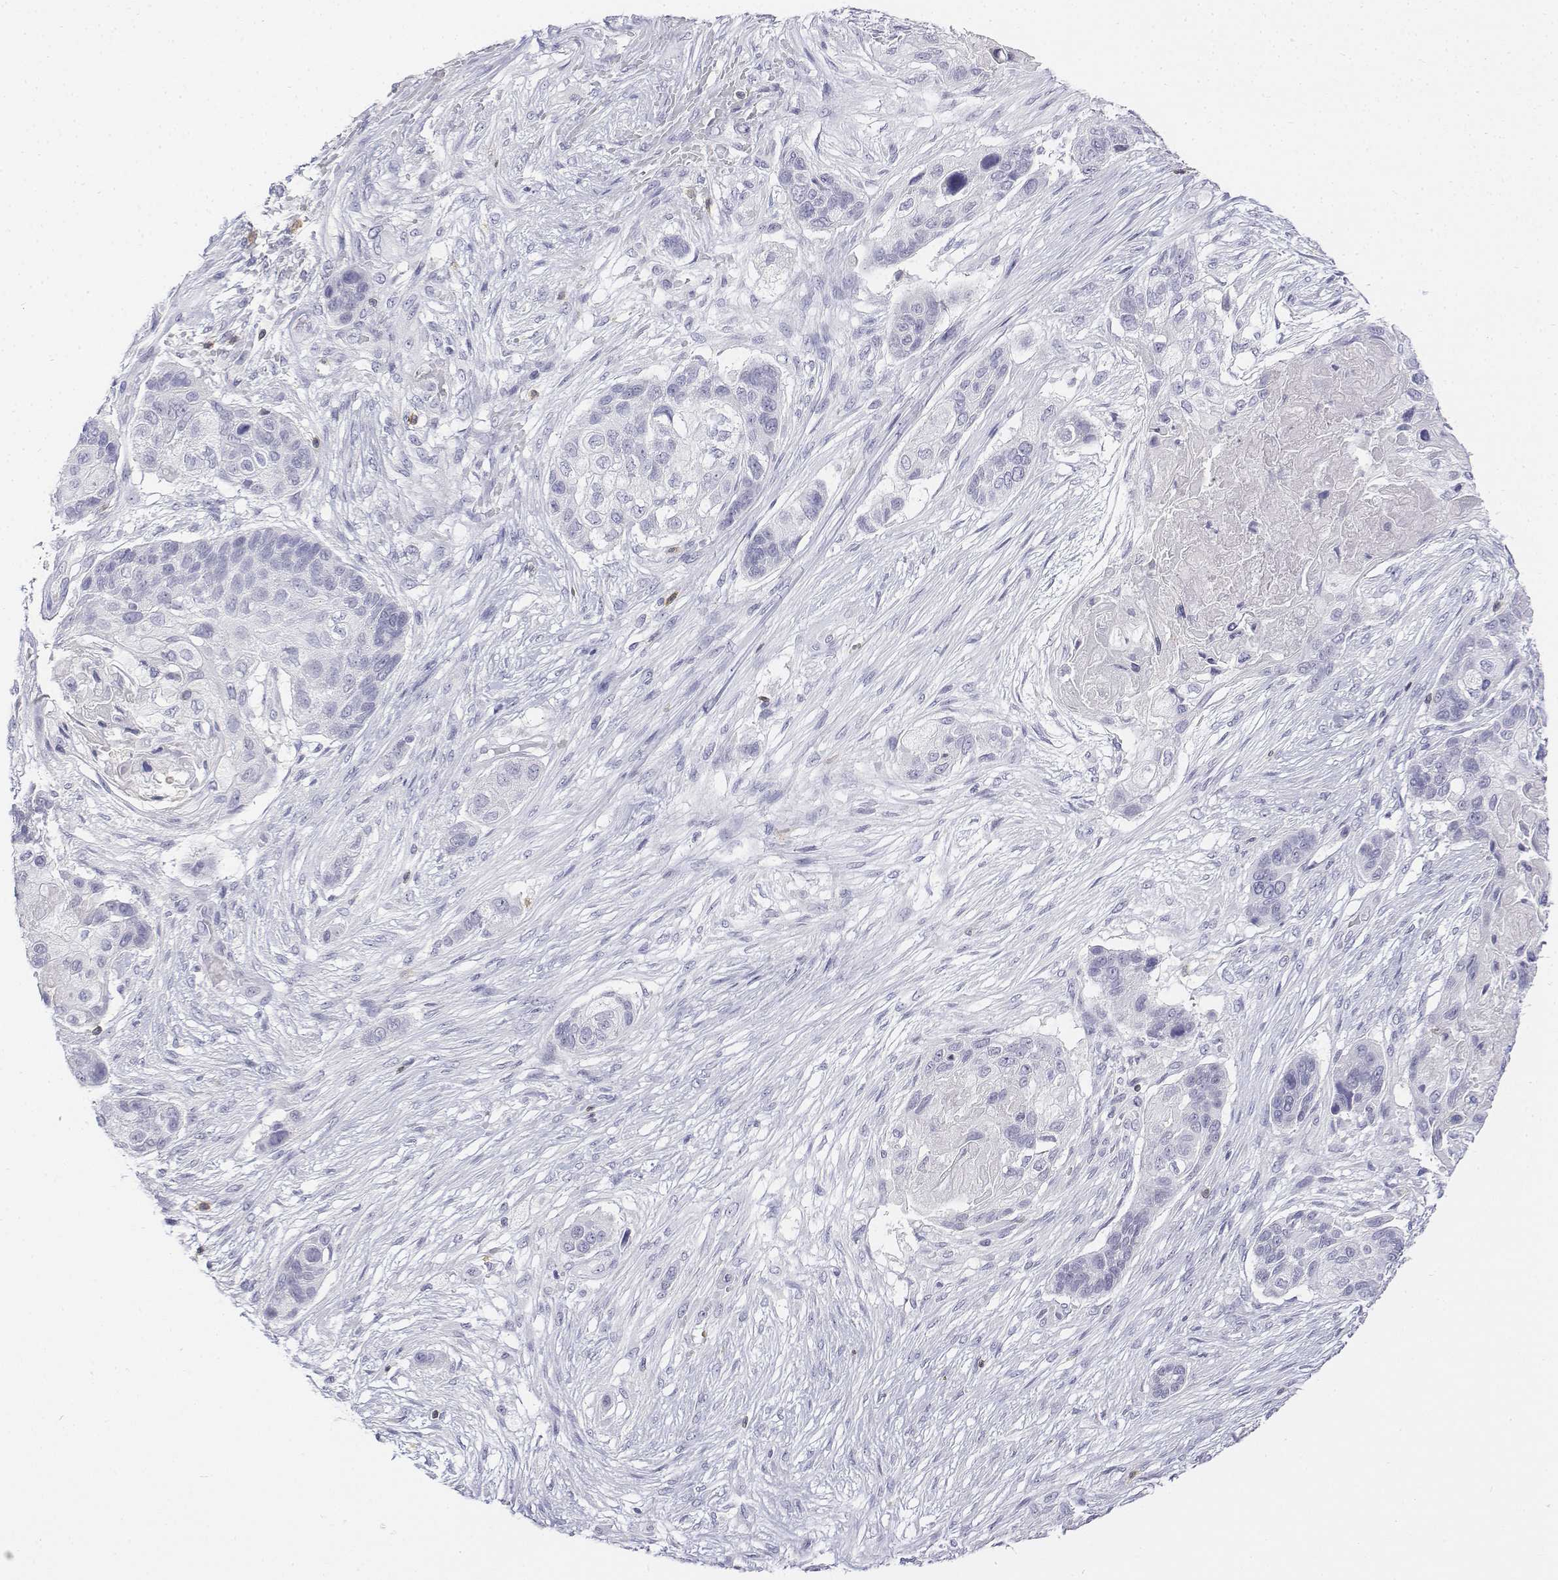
{"staining": {"intensity": "negative", "quantity": "none", "location": "none"}, "tissue": "lung cancer", "cell_type": "Tumor cells", "image_type": "cancer", "snomed": [{"axis": "morphology", "description": "Squamous cell carcinoma, NOS"}, {"axis": "topography", "description": "Lung"}], "caption": "IHC histopathology image of human lung cancer (squamous cell carcinoma) stained for a protein (brown), which demonstrates no expression in tumor cells.", "gene": "CD3E", "patient": {"sex": "male", "age": 69}}